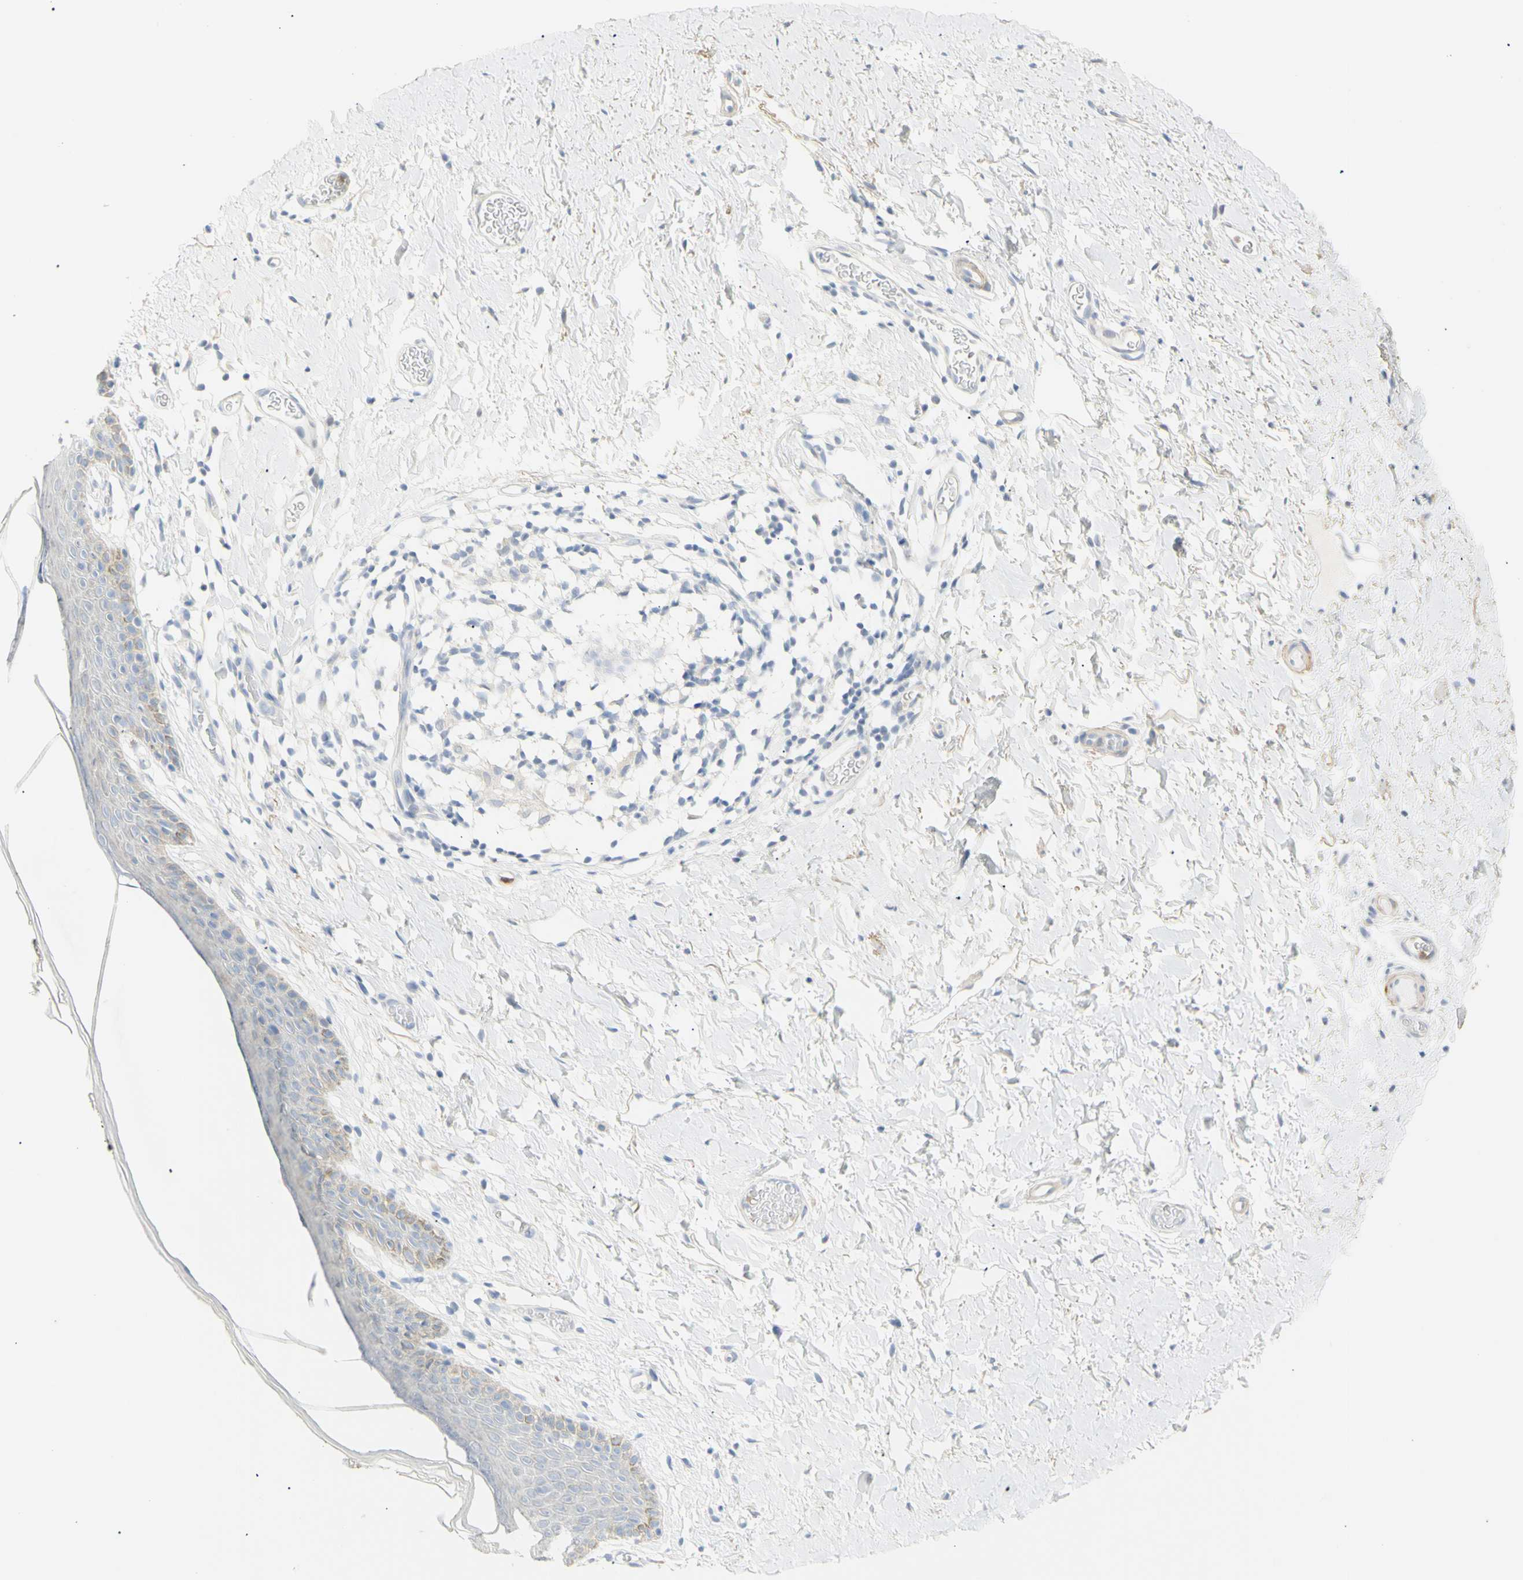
{"staining": {"intensity": "negative", "quantity": "none", "location": "none"}, "tissue": "skin", "cell_type": "Epidermal cells", "image_type": "normal", "snomed": [{"axis": "morphology", "description": "Normal tissue, NOS"}, {"axis": "topography", "description": "Adipose tissue"}, {"axis": "topography", "description": "Vascular tissue"}, {"axis": "topography", "description": "Anal"}, {"axis": "topography", "description": "Peripheral nerve tissue"}], "caption": "Epidermal cells show no significant staining in unremarkable skin. The staining is performed using DAB (3,3'-diaminobenzidine) brown chromogen with nuclei counter-stained in using hematoxylin.", "gene": "B4GALNT3", "patient": {"sex": "female", "age": 54}}